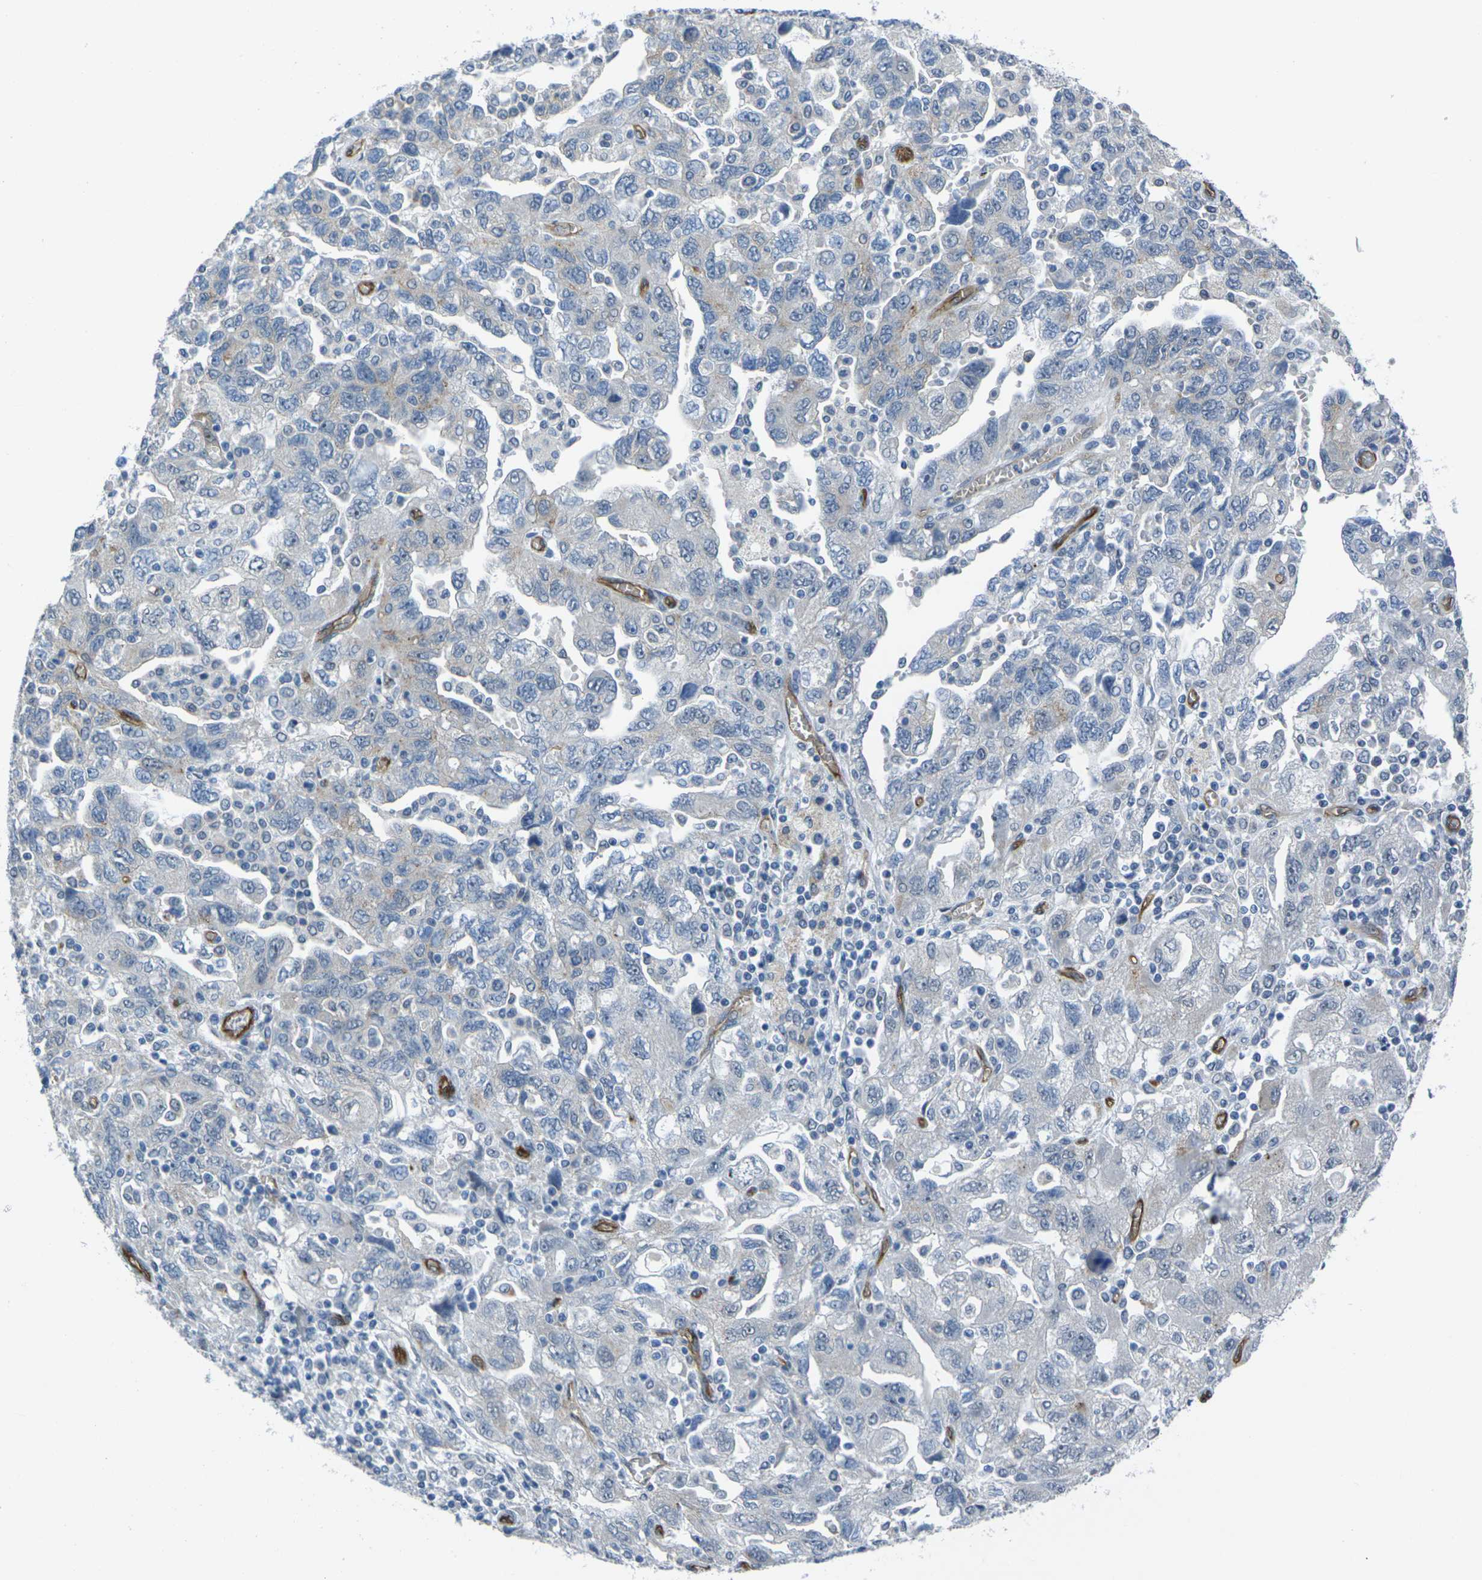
{"staining": {"intensity": "negative", "quantity": "none", "location": "none"}, "tissue": "ovarian cancer", "cell_type": "Tumor cells", "image_type": "cancer", "snomed": [{"axis": "morphology", "description": "Carcinoma, NOS"}, {"axis": "morphology", "description": "Cystadenocarcinoma, serous, NOS"}, {"axis": "topography", "description": "Ovary"}], "caption": "Ovarian cancer was stained to show a protein in brown. There is no significant staining in tumor cells. (Brightfield microscopy of DAB immunohistochemistry (IHC) at high magnification).", "gene": "HSPA12B", "patient": {"sex": "female", "age": 69}}